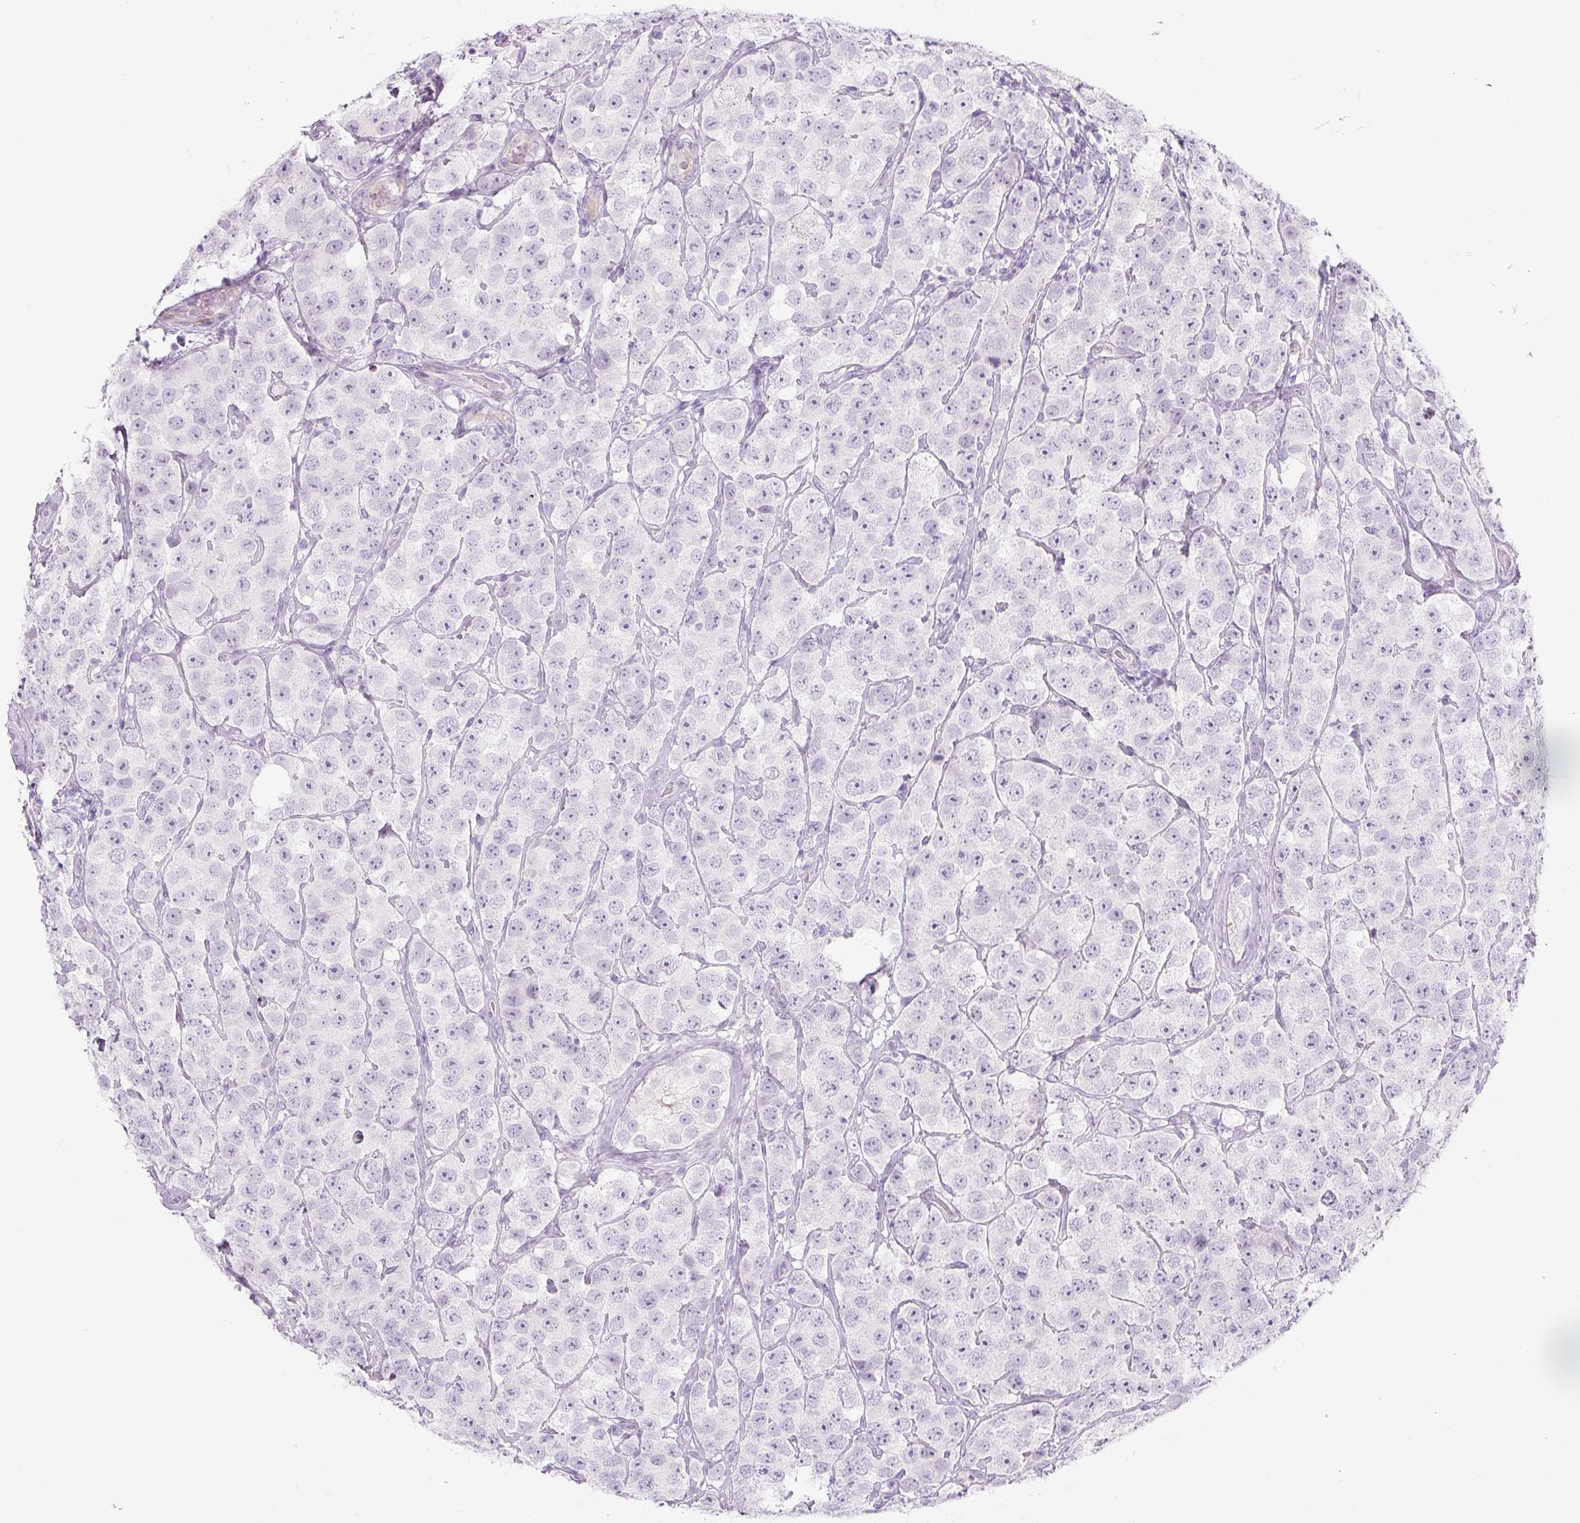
{"staining": {"intensity": "negative", "quantity": "none", "location": "none"}, "tissue": "testis cancer", "cell_type": "Tumor cells", "image_type": "cancer", "snomed": [{"axis": "morphology", "description": "Seminoma, NOS"}, {"axis": "topography", "description": "Testis"}], "caption": "Immunohistochemistry photomicrograph of human seminoma (testis) stained for a protein (brown), which reveals no expression in tumor cells.", "gene": "PRM1", "patient": {"sex": "male", "age": 28}}